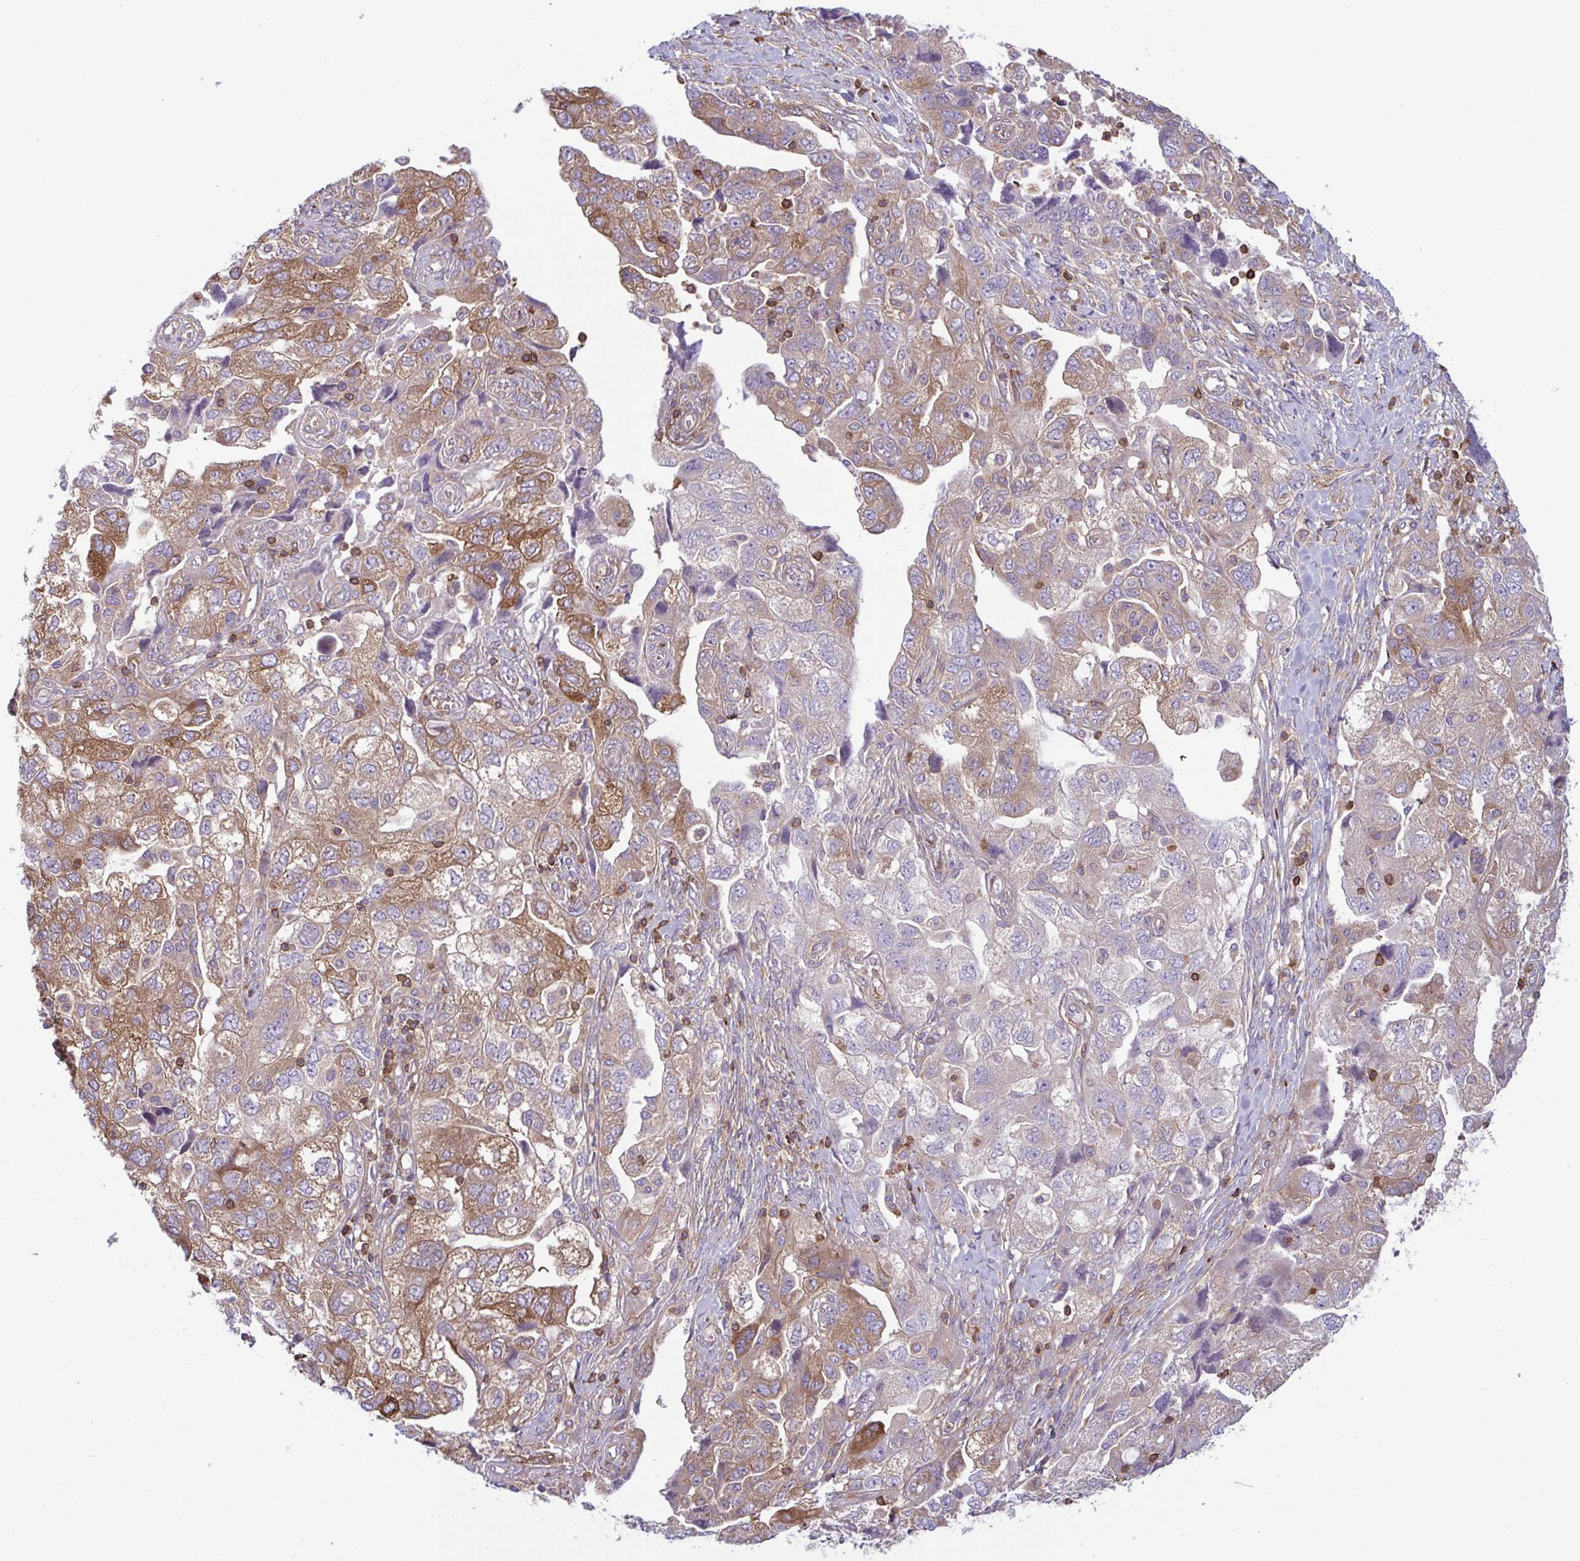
{"staining": {"intensity": "moderate", "quantity": "25%-75%", "location": "cytoplasmic/membranous"}, "tissue": "ovarian cancer", "cell_type": "Tumor cells", "image_type": "cancer", "snomed": [{"axis": "morphology", "description": "Carcinoma, NOS"}, {"axis": "morphology", "description": "Cystadenocarcinoma, serous, NOS"}, {"axis": "topography", "description": "Ovary"}], "caption": "IHC of ovarian cancer (serous cystadenocarcinoma) reveals medium levels of moderate cytoplasmic/membranous staining in about 25%-75% of tumor cells.", "gene": "TSC22D3", "patient": {"sex": "female", "age": 69}}